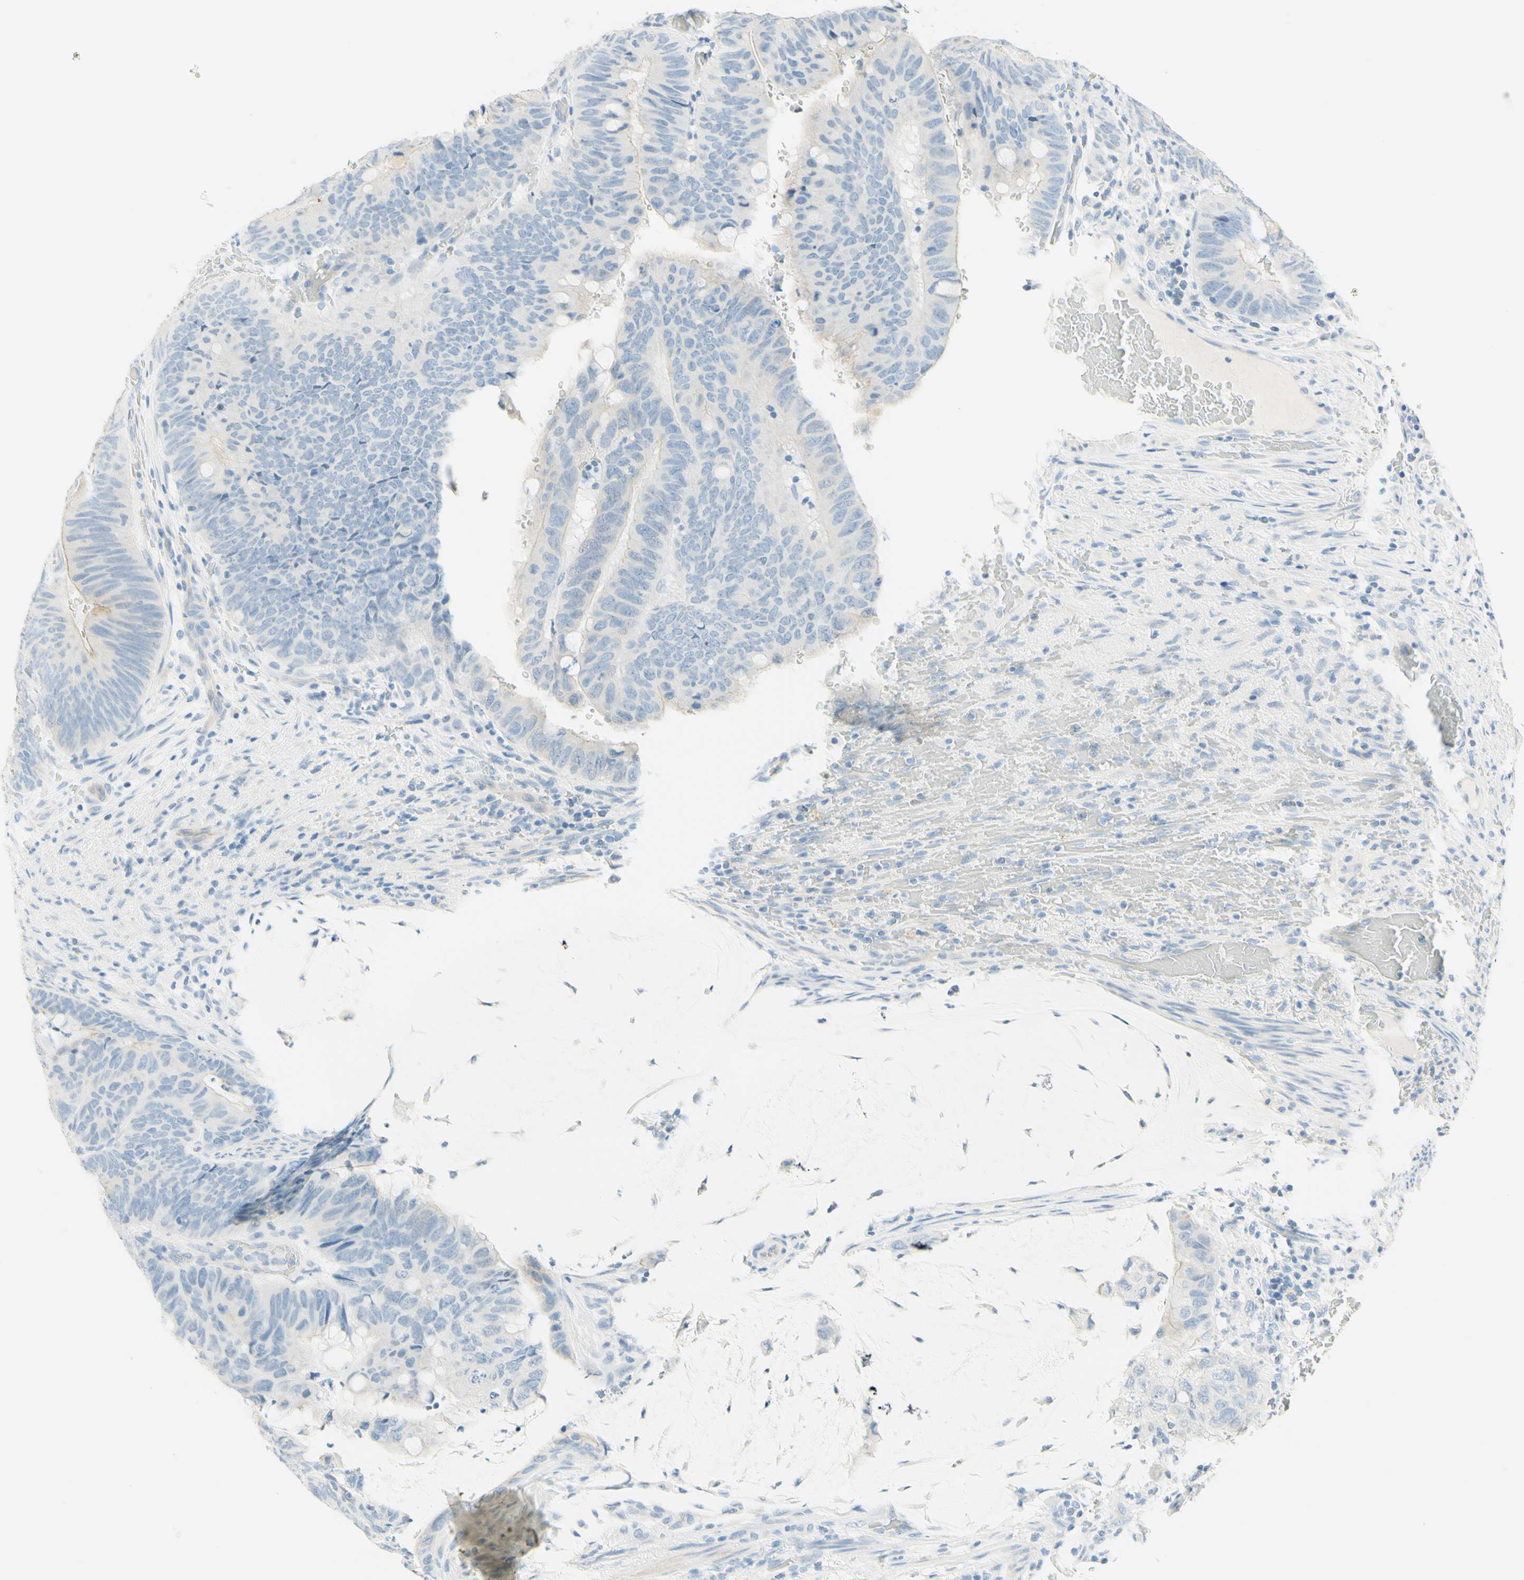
{"staining": {"intensity": "negative", "quantity": "none", "location": "none"}, "tissue": "colorectal cancer", "cell_type": "Tumor cells", "image_type": "cancer", "snomed": [{"axis": "morphology", "description": "Normal tissue, NOS"}, {"axis": "morphology", "description": "Adenocarcinoma, NOS"}, {"axis": "topography", "description": "Rectum"}, {"axis": "topography", "description": "Peripheral nerve tissue"}], "caption": "Adenocarcinoma (colorectal) was stained to show a protein in brown. There is no significant staining in tumor cells. (Stains: DAB (3,3'-diaminobenzidine) IHC with hematoxylin counter stain, Microscopy: brightfield microscopy at high magnification).", "gene": "TMEM132D", "patient": {"sex": "male", "age": 92}}